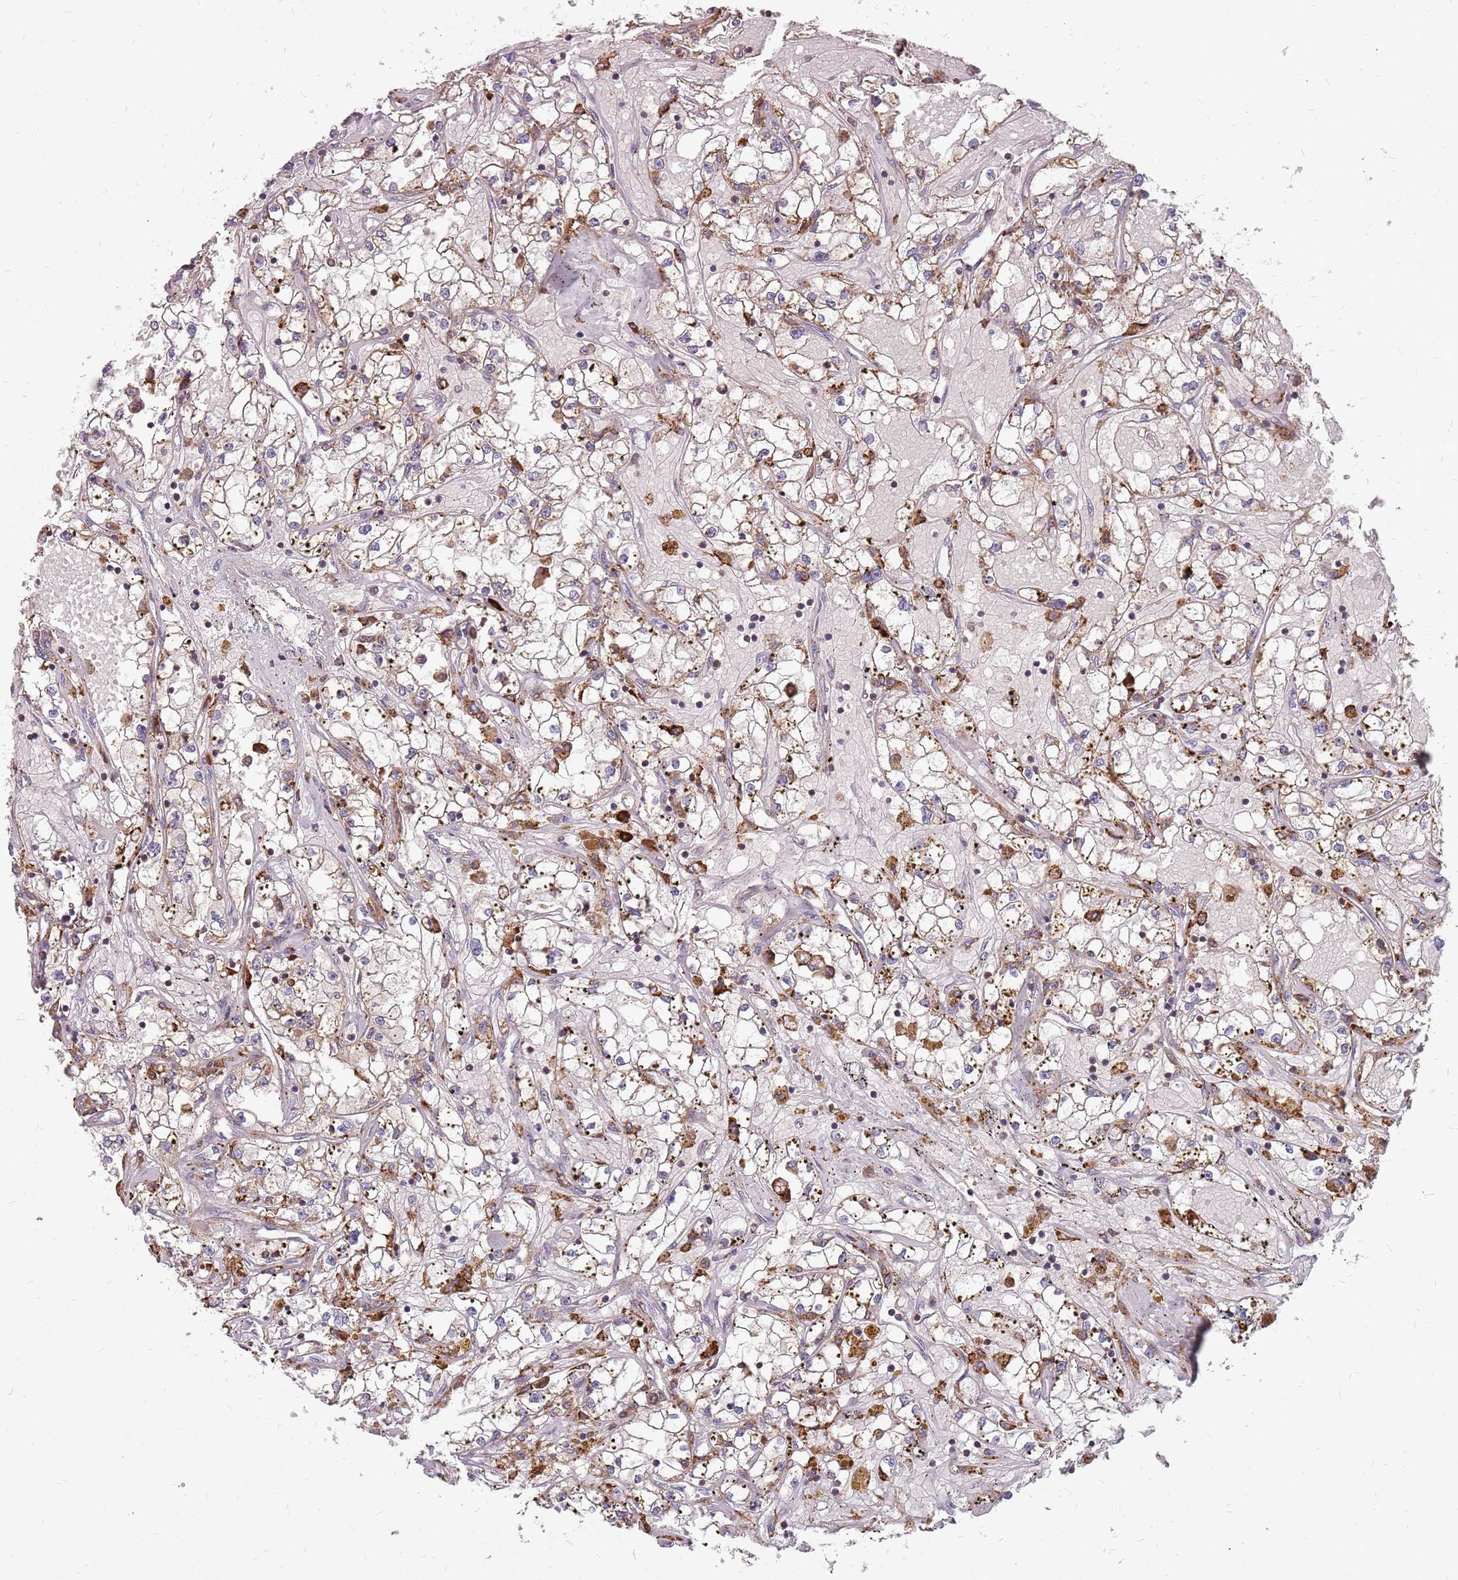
{"staining": {"intensity": "weak", "quantity": "25%-75%", "location": "cytoplasmic/membranous"}, "tissue": "renal cancer", "cell_type": "Tumor cells", "image_type": "cancer", "snomed": [{"axis": "morphology", "description": "Adenocarcinoma, NOS"}, {"axis": "topography", "description": "Kidney"}], "caption": "Renal cancer (adenocarcinoma) tissue reveals weak cytoplasmic/membranous expression in approximately 25%-75% of tumor cells, visualized by immunohistochemistry.", "gene": "NME4", "patient": {"sex": "male", "age": 56}}